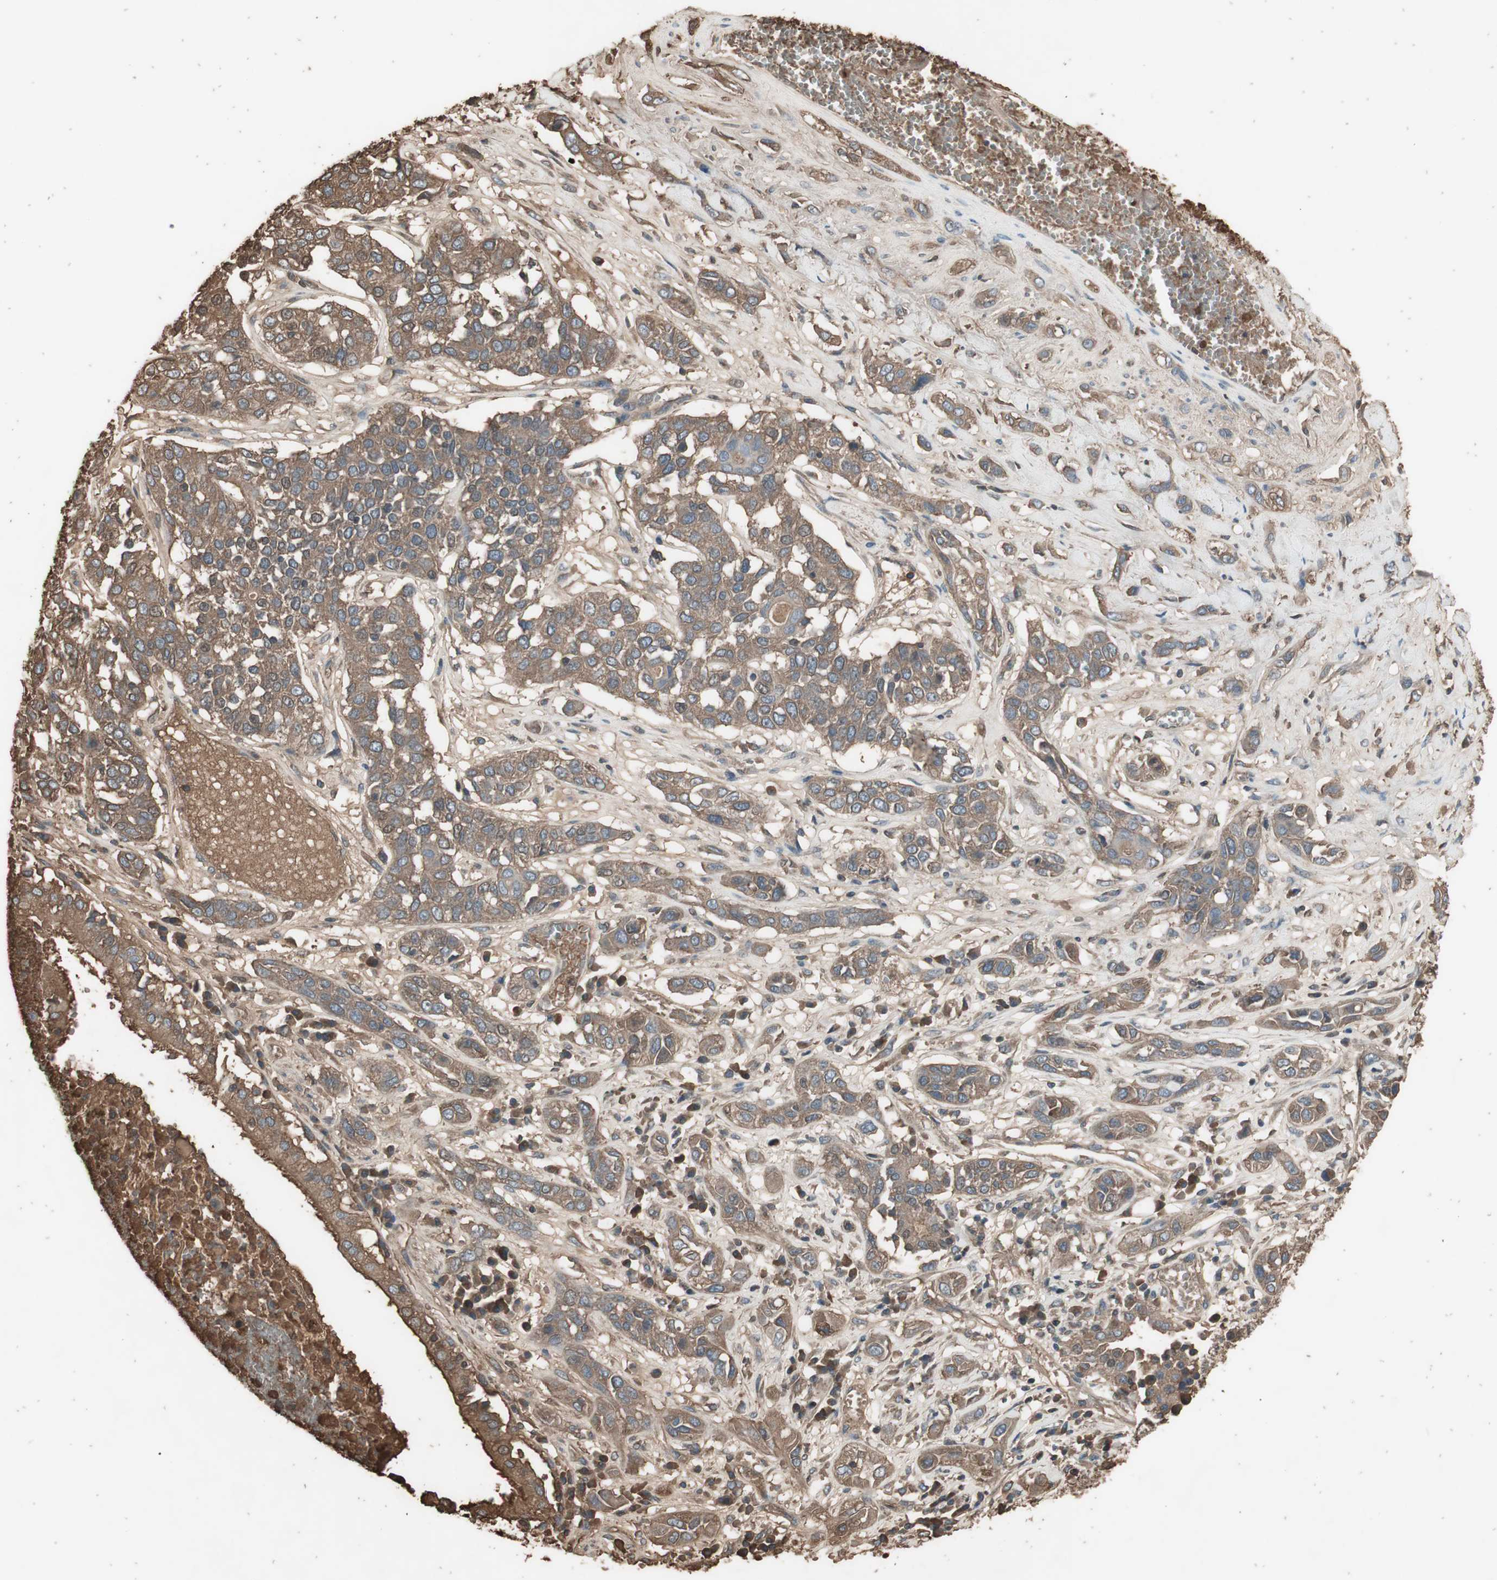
{"staining": {"intensity": "moderate", "quantity": ">75%", "location": "cytoplasmic/membranous"}, "tissue": "lung cancer", "cell_type": "Tumor cells", "image_type": "cancer", "snomed": [{"axis": "morphology", "description": "Squamous cell carcinoma, NOS"}, {"axis": "topography", "description": "Lung"}], "caption": "This is a histology image of IHC staining of squamous cell carcinoma (lung), which shows moderate staining in the cytoplasmic/membranous of tumor cells.", "gene": "MMP14", "patient": {"sex": "male", "age": 71}}